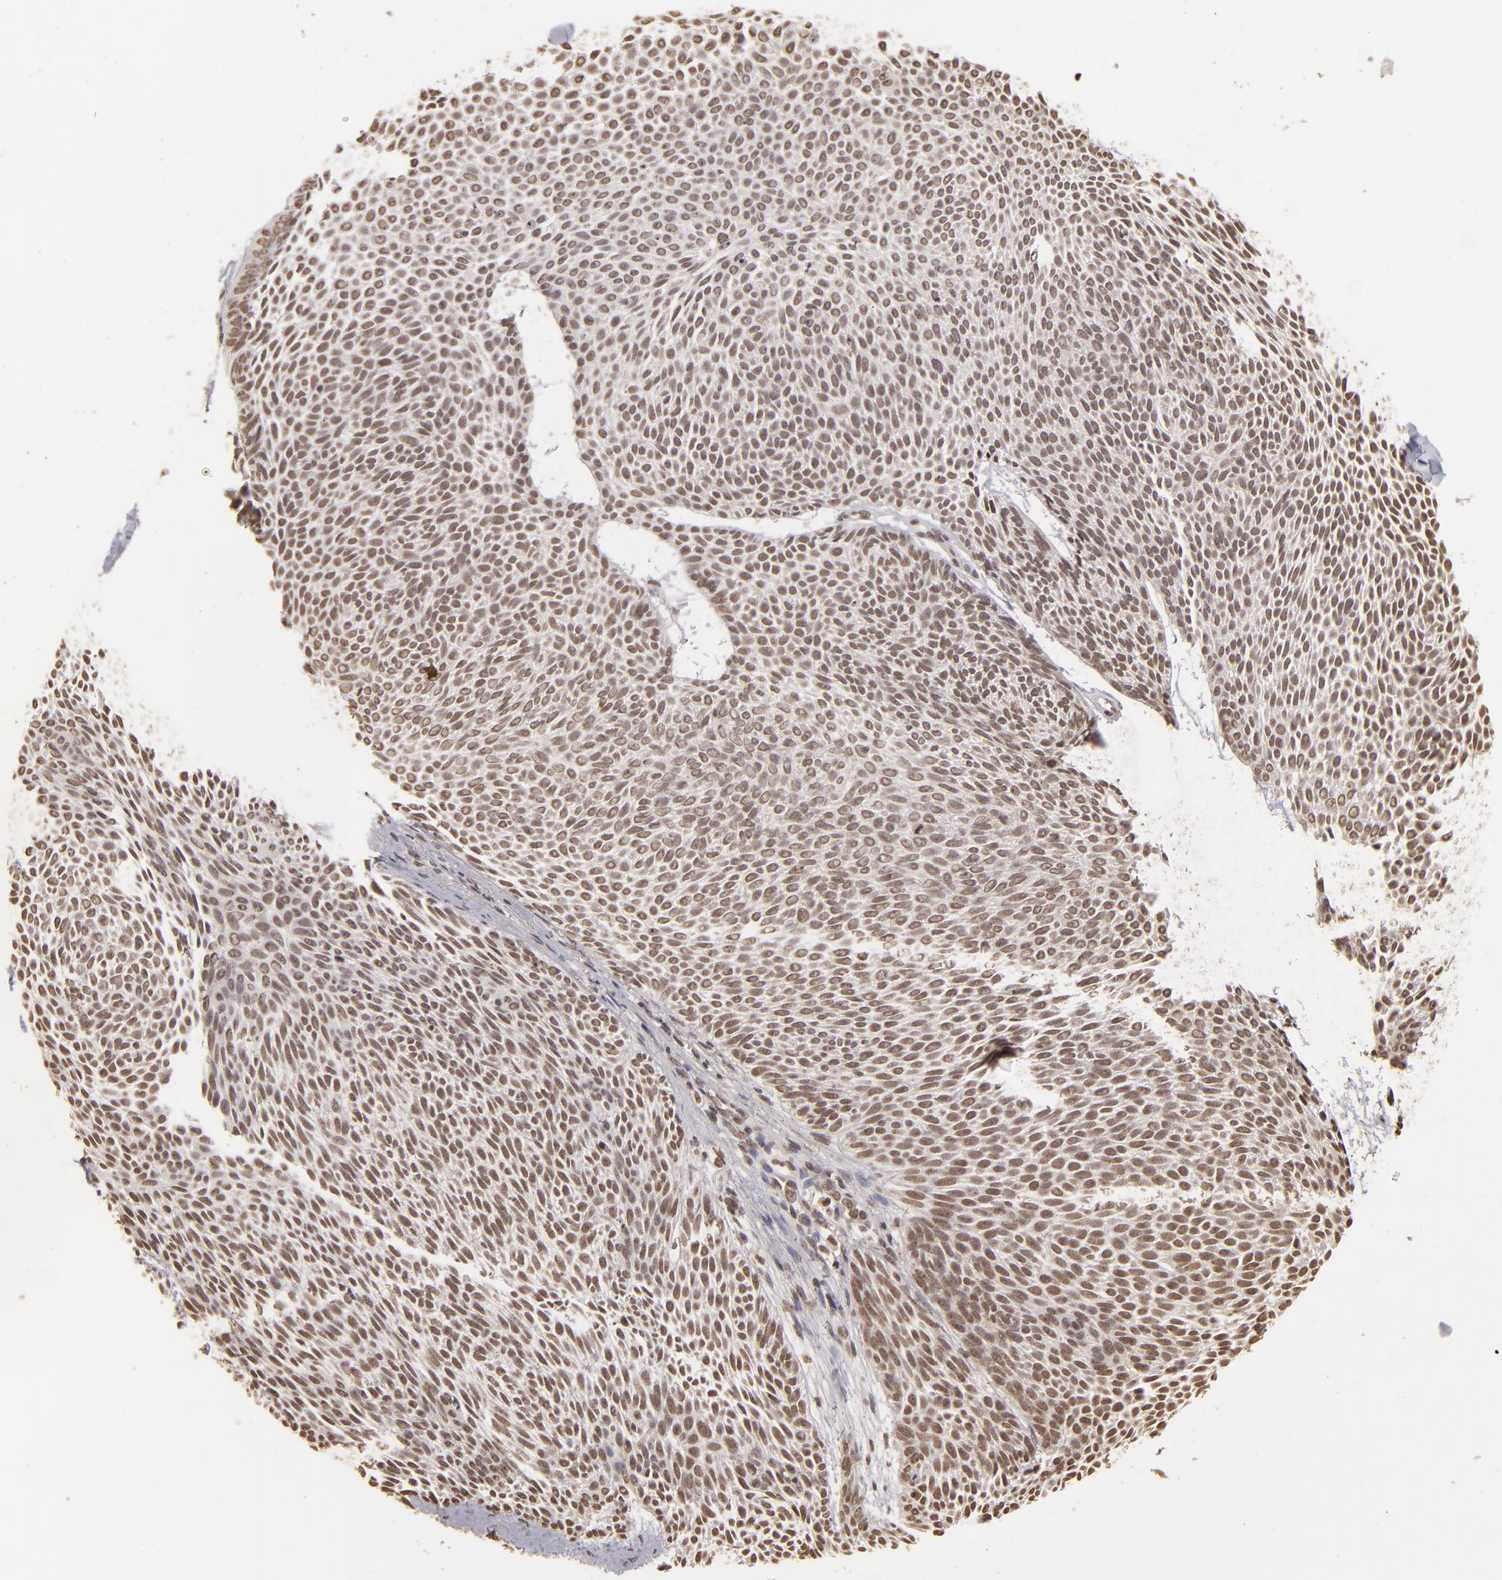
{"staining": {"intensity": "moderate", "quantity": ">75%", "location": "nuclear"}, "tissue": "skin cancer", "cell_type": "Tumor cells", "image_type": "cancer", "snomed": [{"axis": "morphology", "description": "Basal cell carcinoma"}, {"axis": "topography", "description": "Skin"}], "caption": "About >75% of tumor cells in skin cancer display moderate nuclear protein staining as visualized by brown immunohistochemical staining.", "gene": "CUL3", "patient": {"sex": "male", "age": 84}}